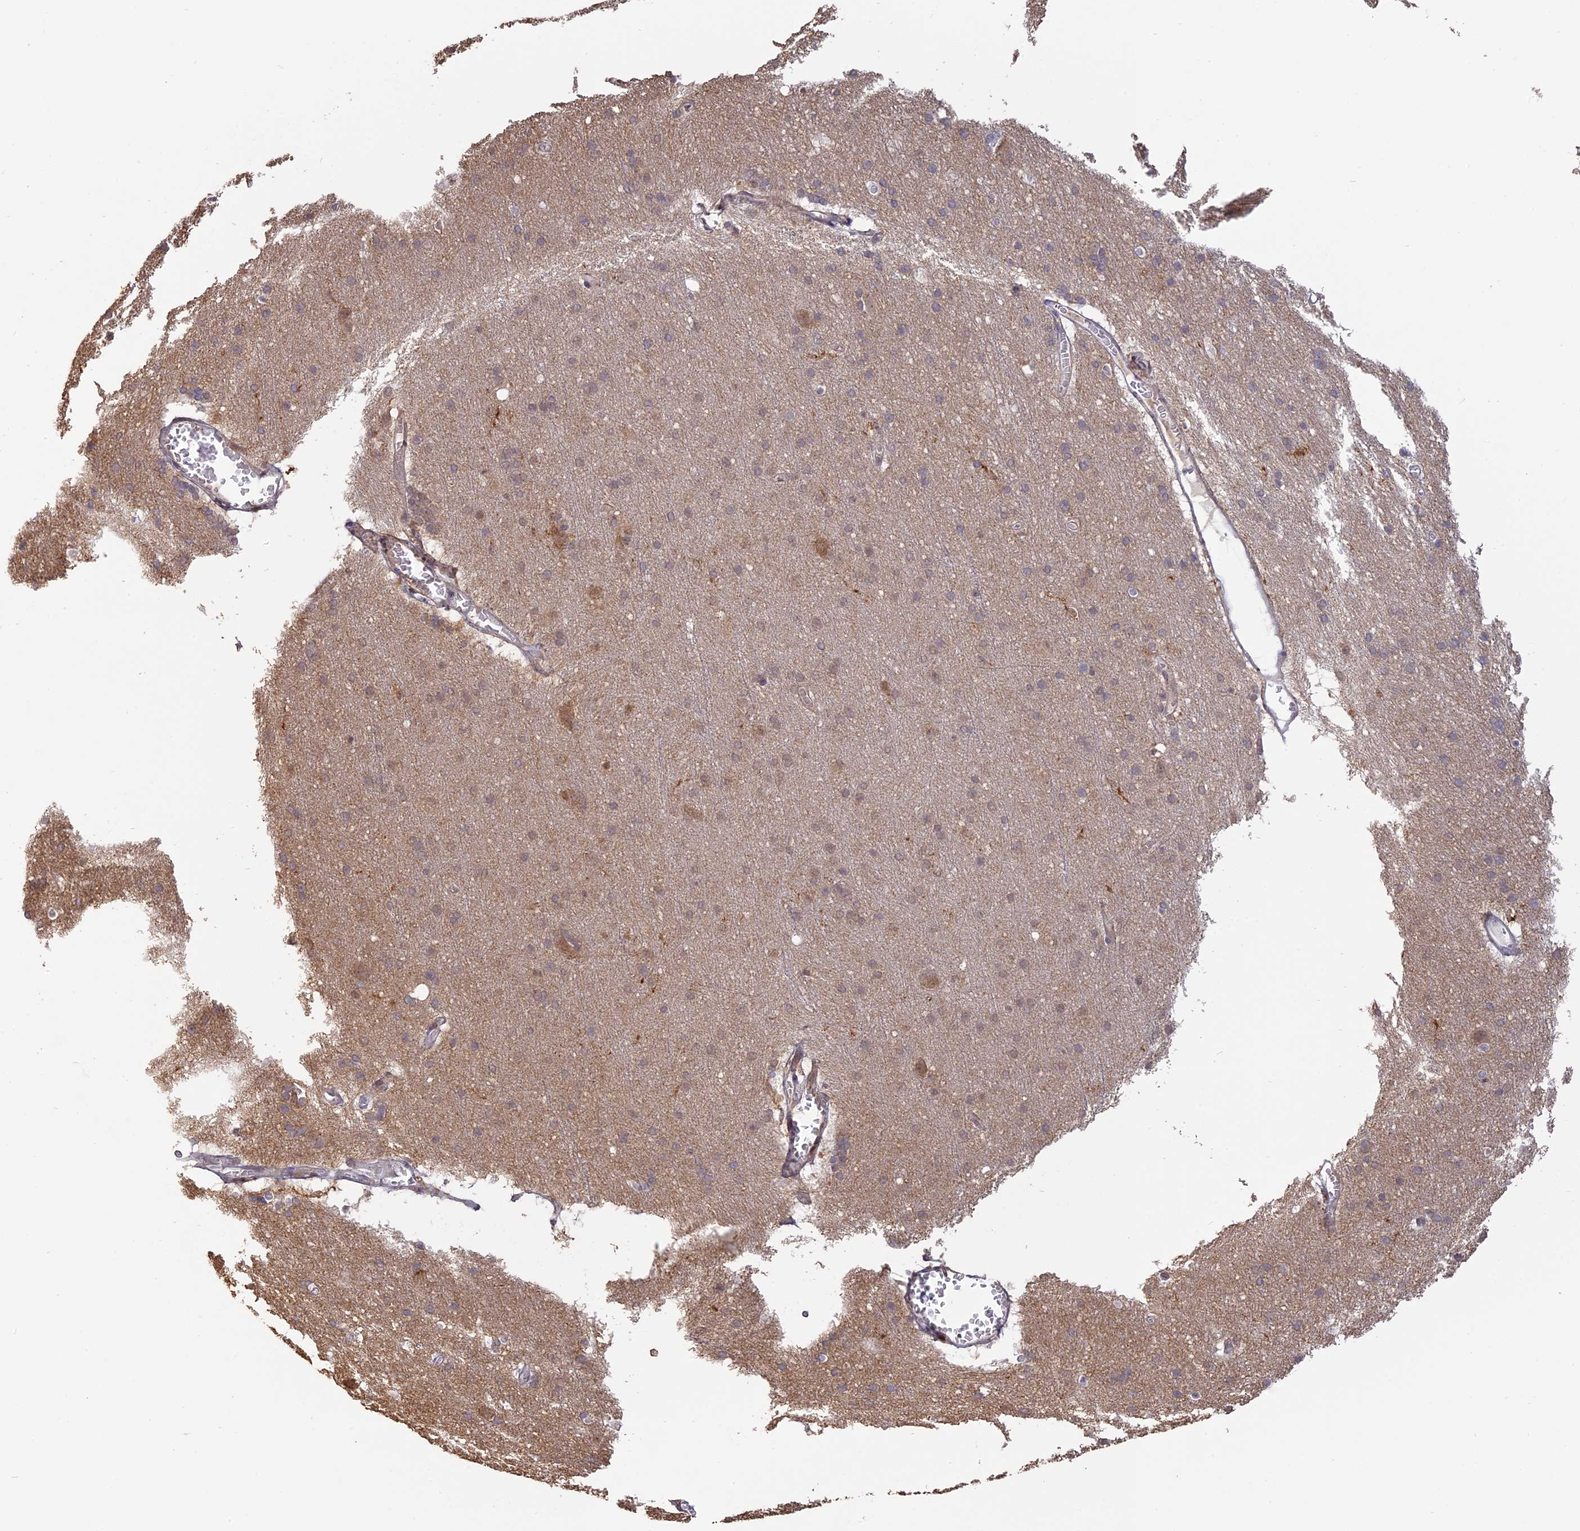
{"staining": {"intensity": "negative", "quantity": "none", "location": "none"}, "tissue": "cerebral cortex", "cell_type": "Endothelial cells", "image_type": "normal", "snomed": [{"axis": "morphology", "description": "Normal tissue, NOS"}, {"axis": "topography", "description": "Cerebral cortex"}], "caption": "High magnification brightfield microscopy of normal cerebral cortex stained with DAB (3,3'-diaminobenzidine) (brown) and counterstained with hematoxylin (blue): endothelial cells show no significant staining.", "gene": "APOBR", "patient": {"sex": "male", "age": 54}}